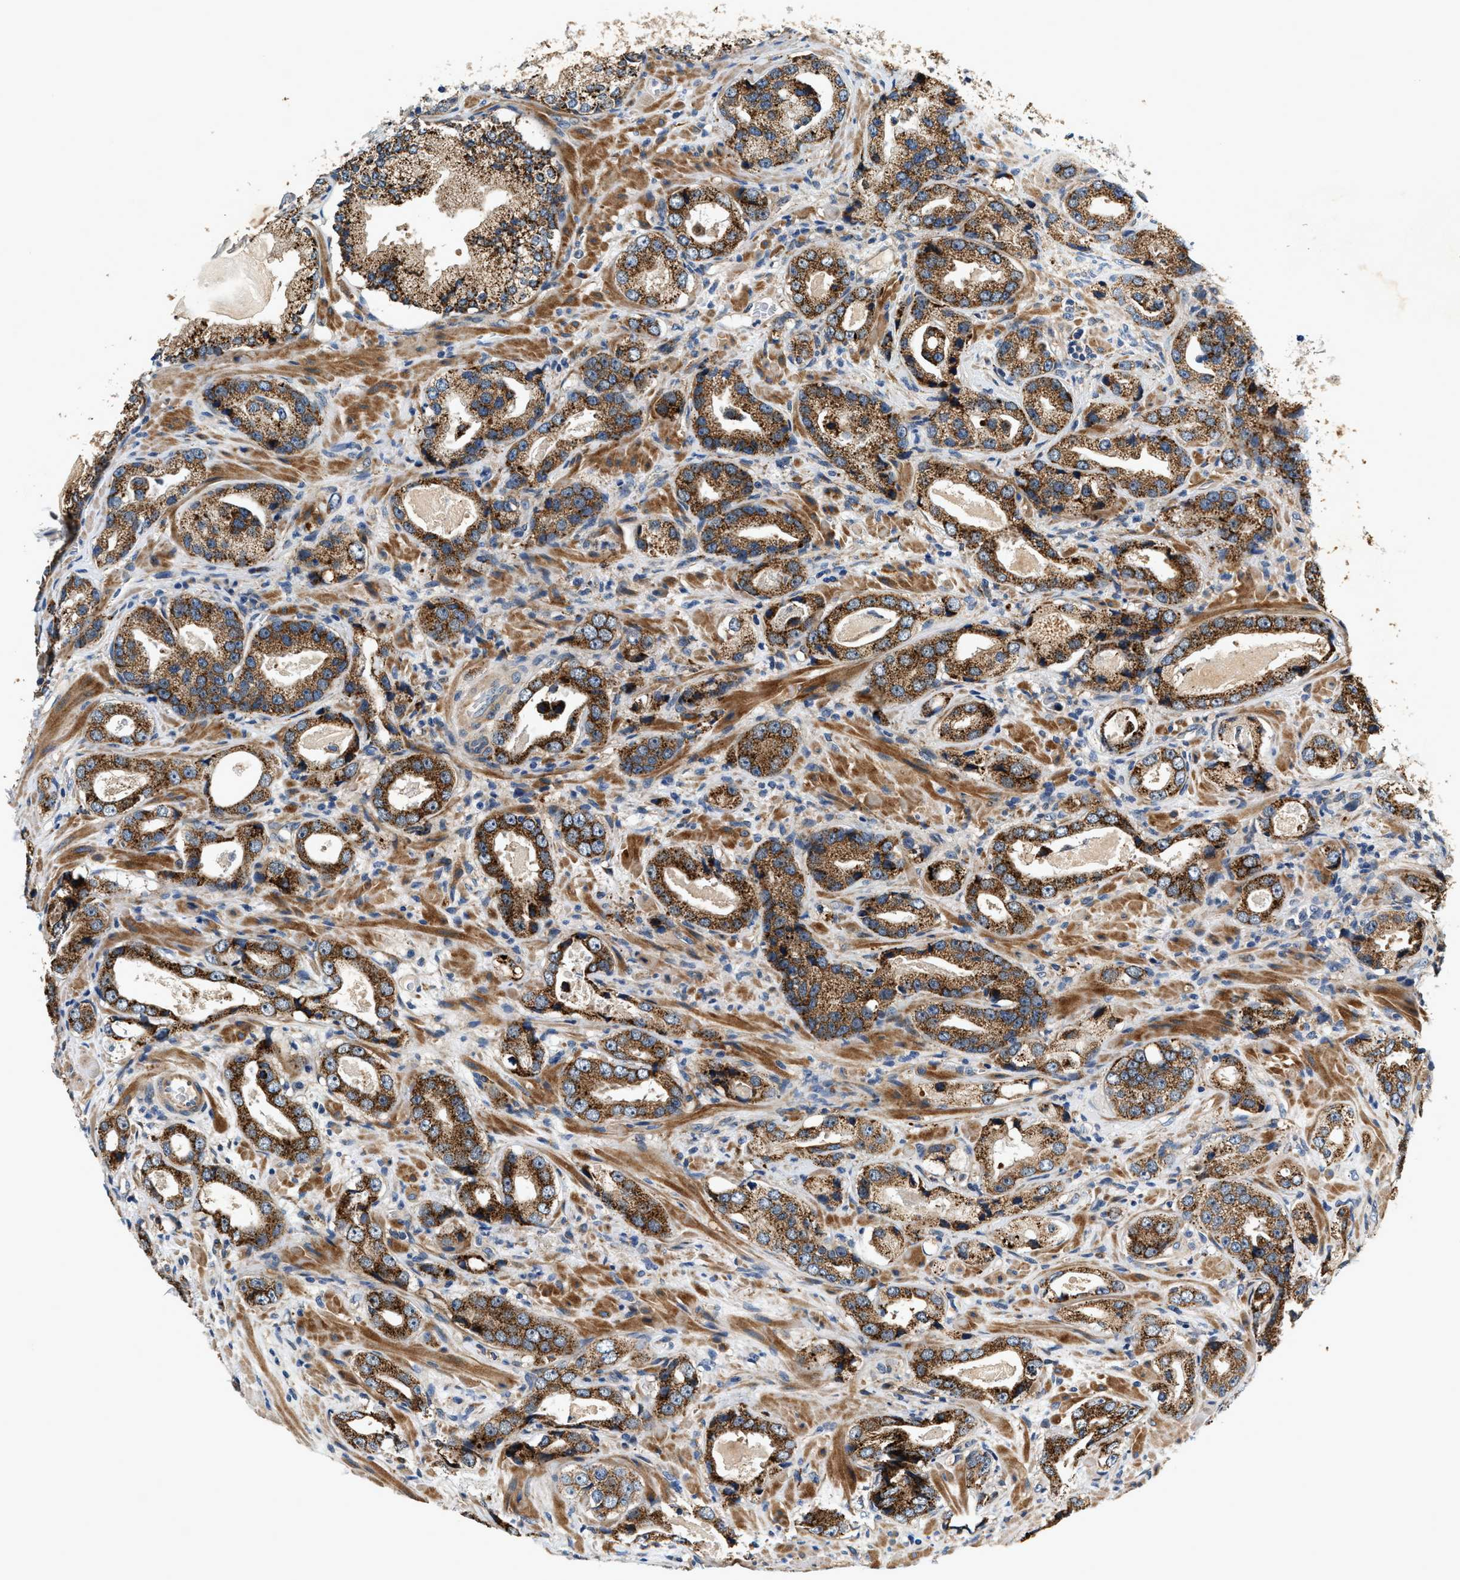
{"staining": {"intensity": "strong", "quantity": ">75%", "location": "cytoplasmic/membranous"}, "tissue": "prostate cancer", "cell_type": "Tumor cells", "image_type": "cancer", "snomed": [{"axis": "morphology", "description": "Adenocarcinoma, High grade"}, {"axis": "topography", "description": "Prostate"}], "caption": "IHC of prostate cancer (adenocarcinoma (high-grade)) displays high levels of strong cytoplasmic/membranous staining in approximately >75% of tumor cells.", "gene": "DUSP10", "patient": {"sex": "male", "age": 63}}